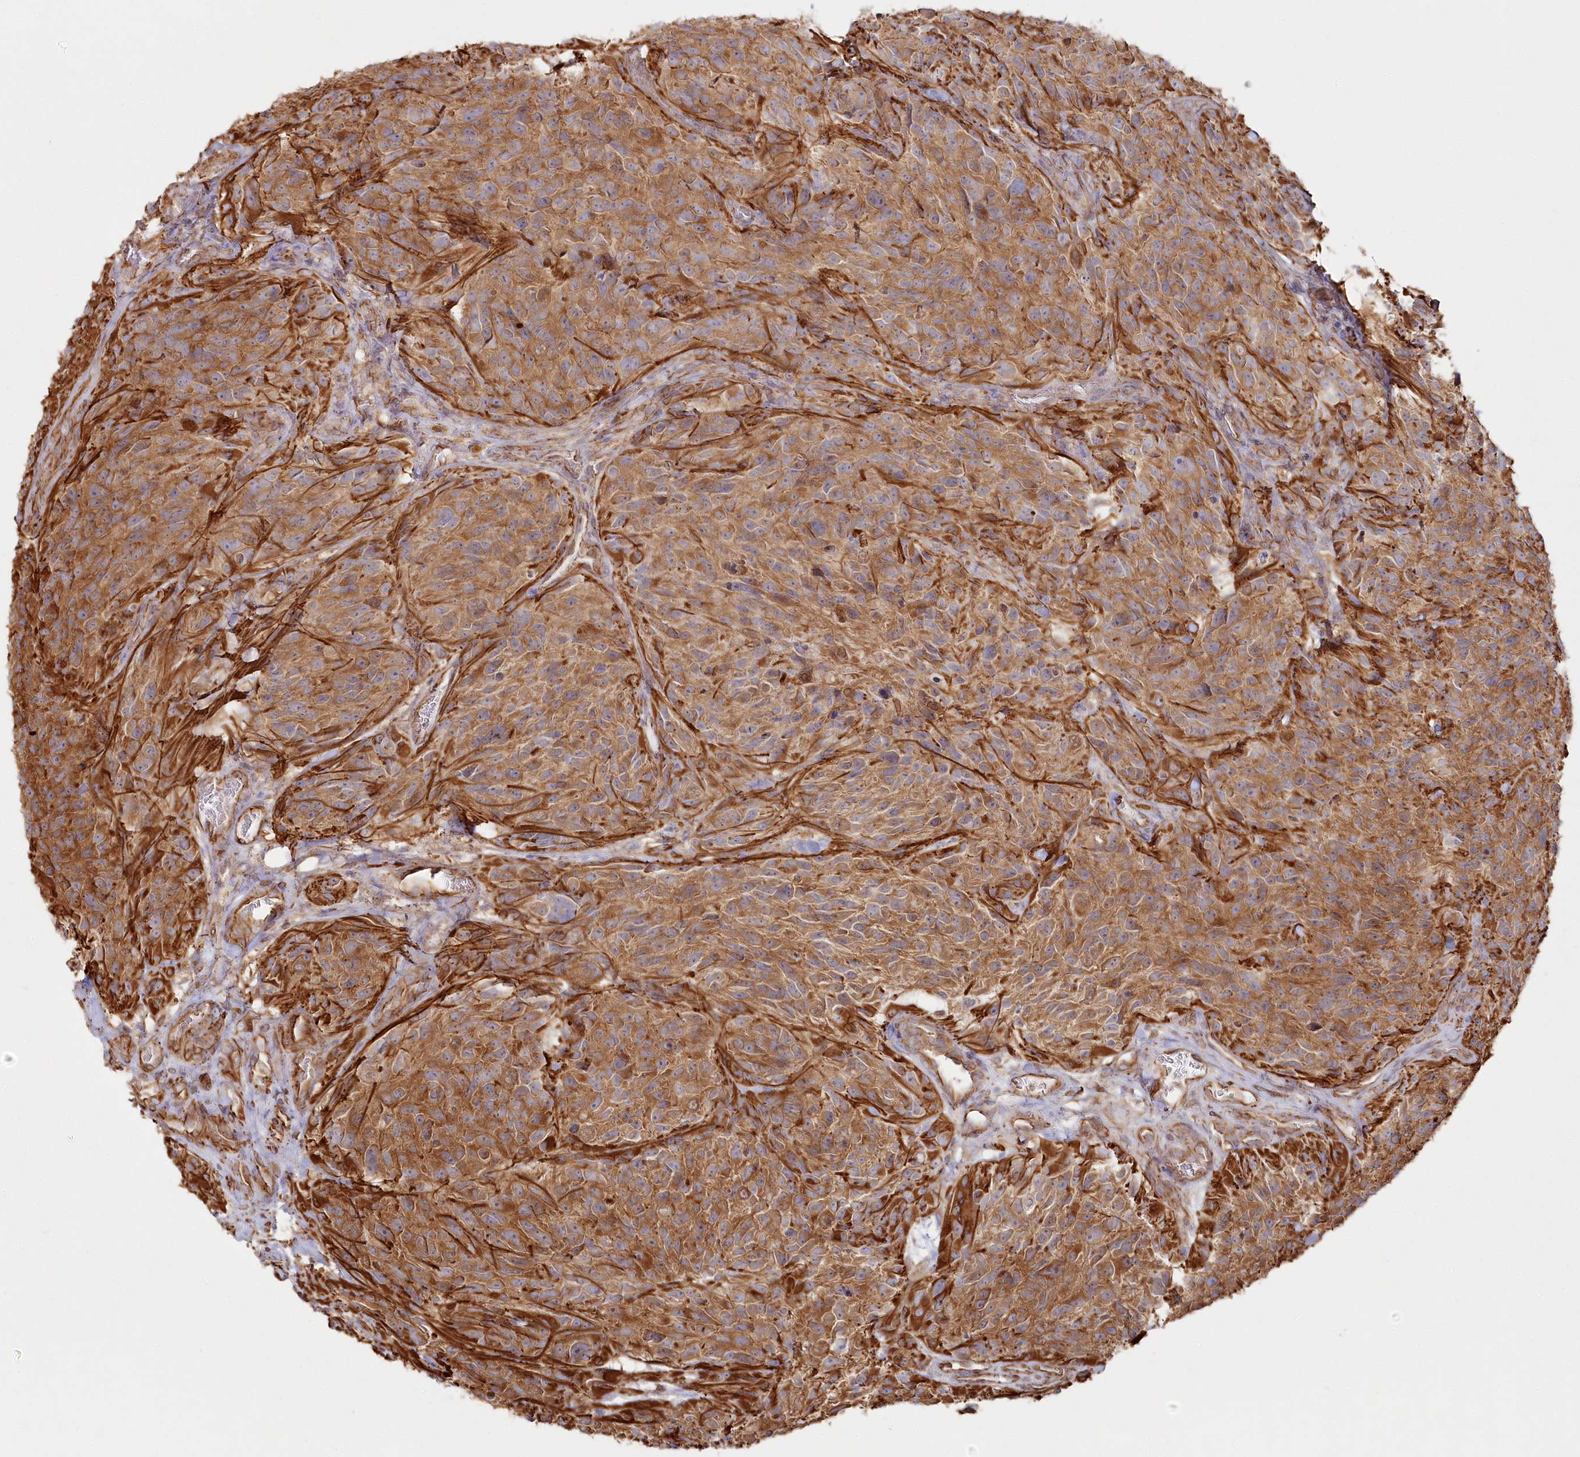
{"staining": {"intensity": "moderate", "quantity": ">75%", "location": "cytoplasmic/membranous"}, "tissue": "glioma", "cell_type": "Tumor cells", "image_type": "cancer", "snomed": [{"axis": "morphology", "description": "Glioma, malignant, High grade"}, {"axis": "topography", "description": "Brain"}], "caption": "Protein staining exhibits moderate cytoplasmic/membranous staining in approximately >75% of tumor cells in glioma.", "gene": "TTC1", "patient": {"sex": "male", "age": 69}}